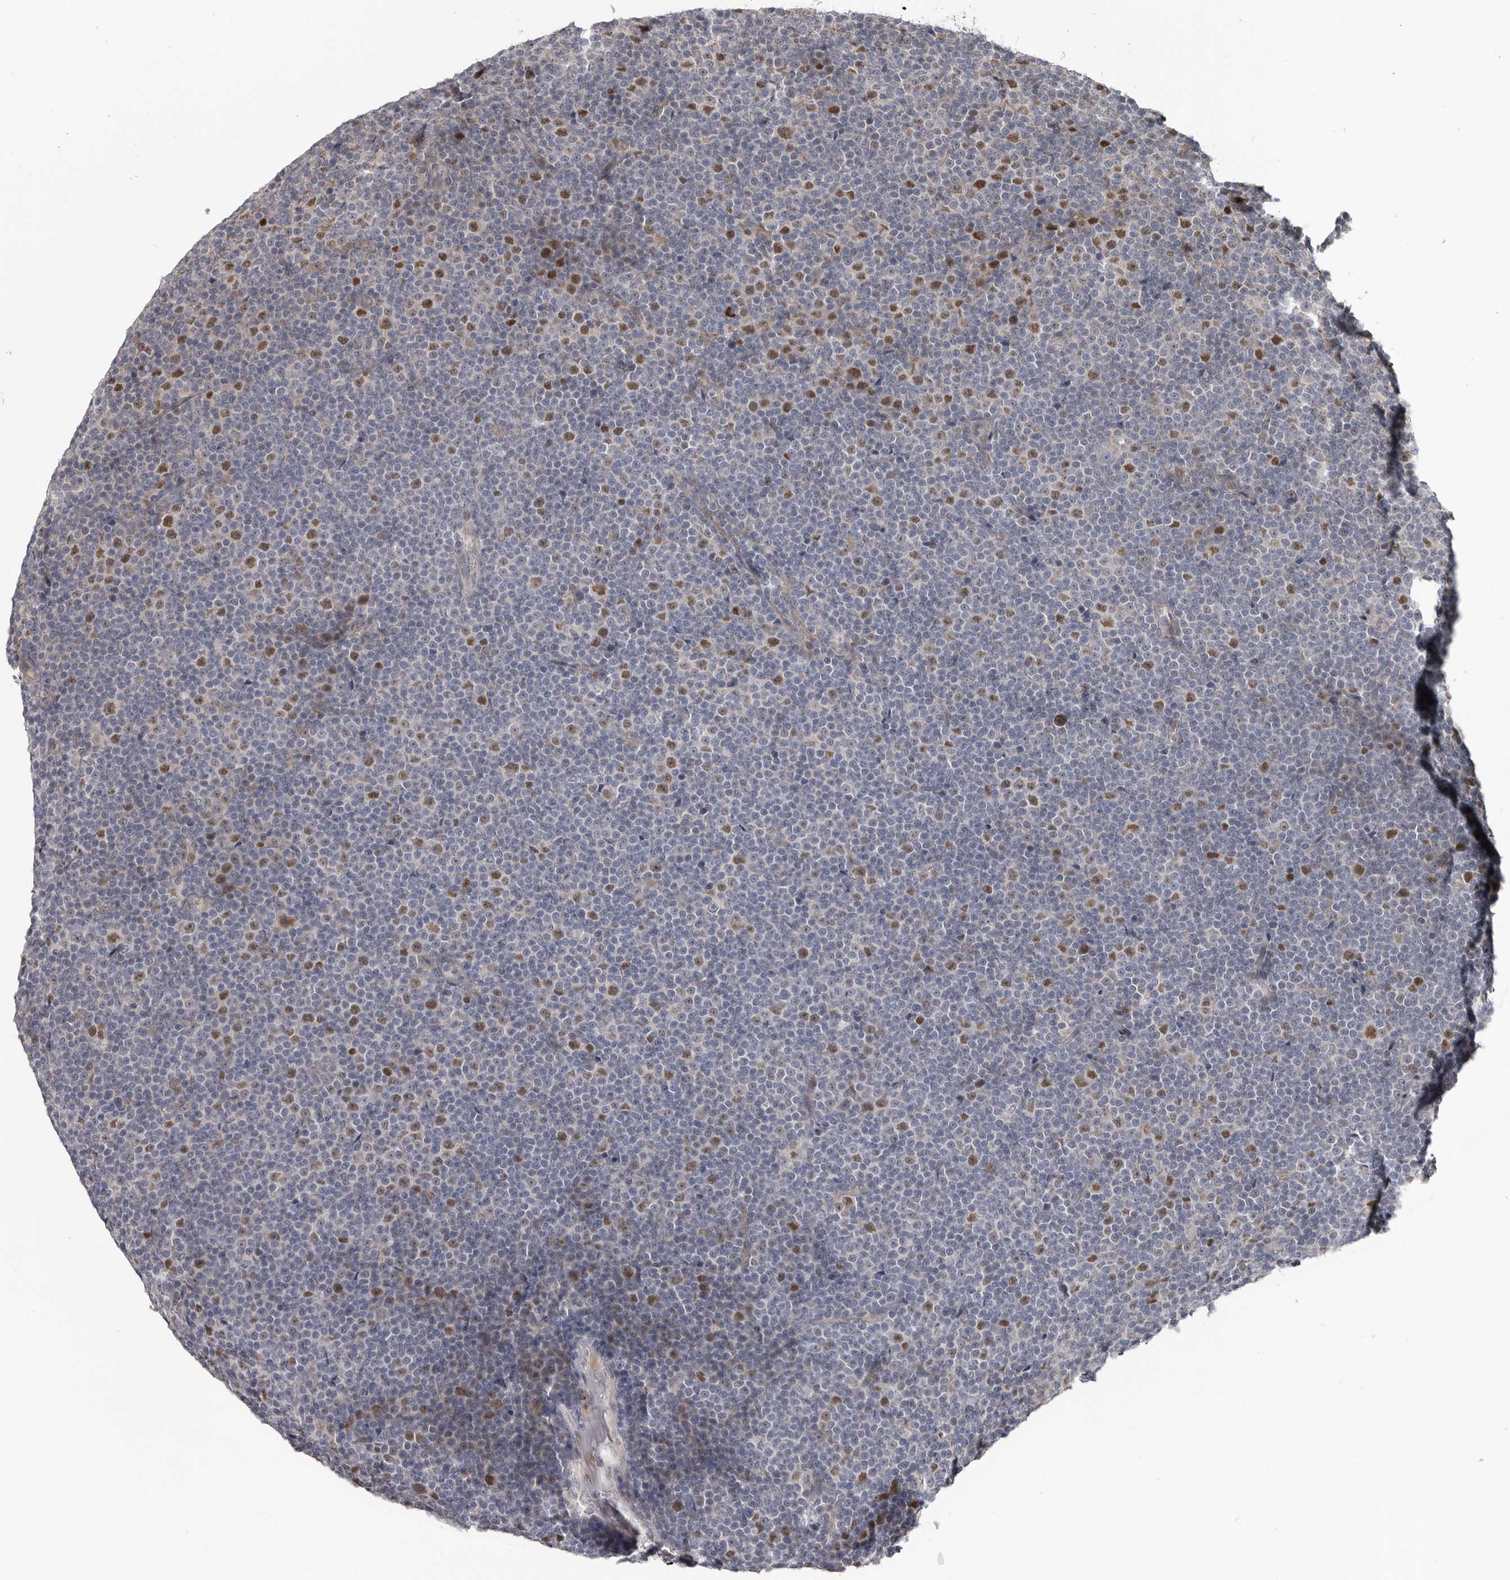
{"staining": {"intensity": "moderate", "quantity": "25%-75%", "location": "nuclear"}, "tissue": "lymphoma", "cell_type": "Tumor cells", "image_type": "cancer", "snomed": [{"axis": "morphology", "description": "Malignant lymphoma, non-Hodgkin's type, Low grade"}, {"axis": "topography", "description": "Lymph node"}], "caption": "IHC image of malignant lymphoma, non-Hodgkin's type (low-grade) stained for a protein (brown), which reveals medium levels of moderate nuclear positivity in approximately 25%-75% of tumor cells.", "gene": "ZNF277", "patient": {"sex": "female", "age": 67}}